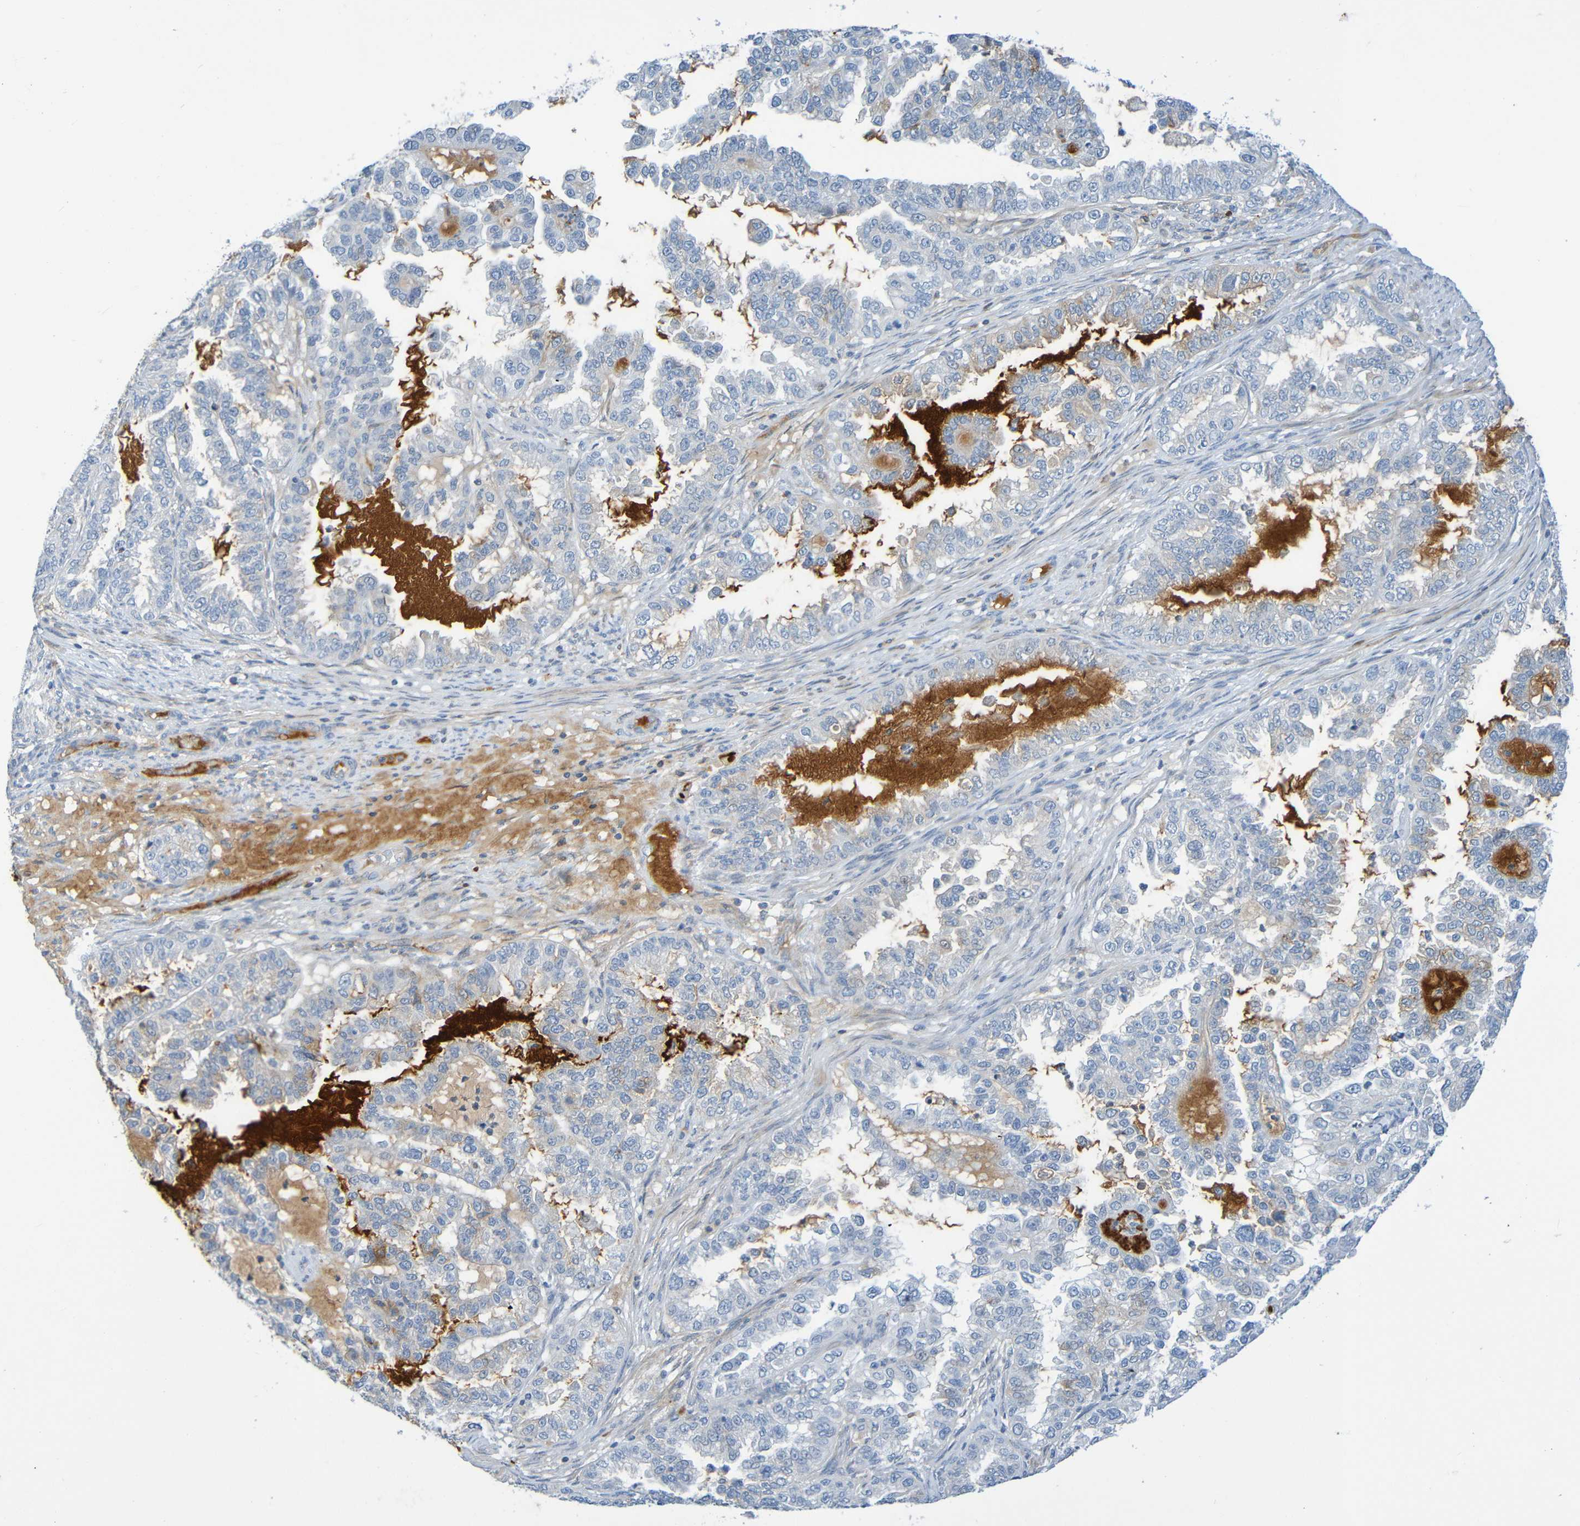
{"staining": {"intensity": "weak", "quantity": "<25%", "location": "cytoplasmic/membranous"}, "tissue": "endometrial cancer", "cell_type": "Tumor cells", "image_type": "cancer", "snomed": [{"axis": "morphology", "description": "Adenocarcinoma, NOS"}, {"axis": "topography", "description": "Endometrium"}], "caption": "This is an immunohistochemistry histopathology image of endometrial cancer. There is no positivity in tumor cells.", "gene": "IL10", "patient": {"sex": "female", "age": 85}}